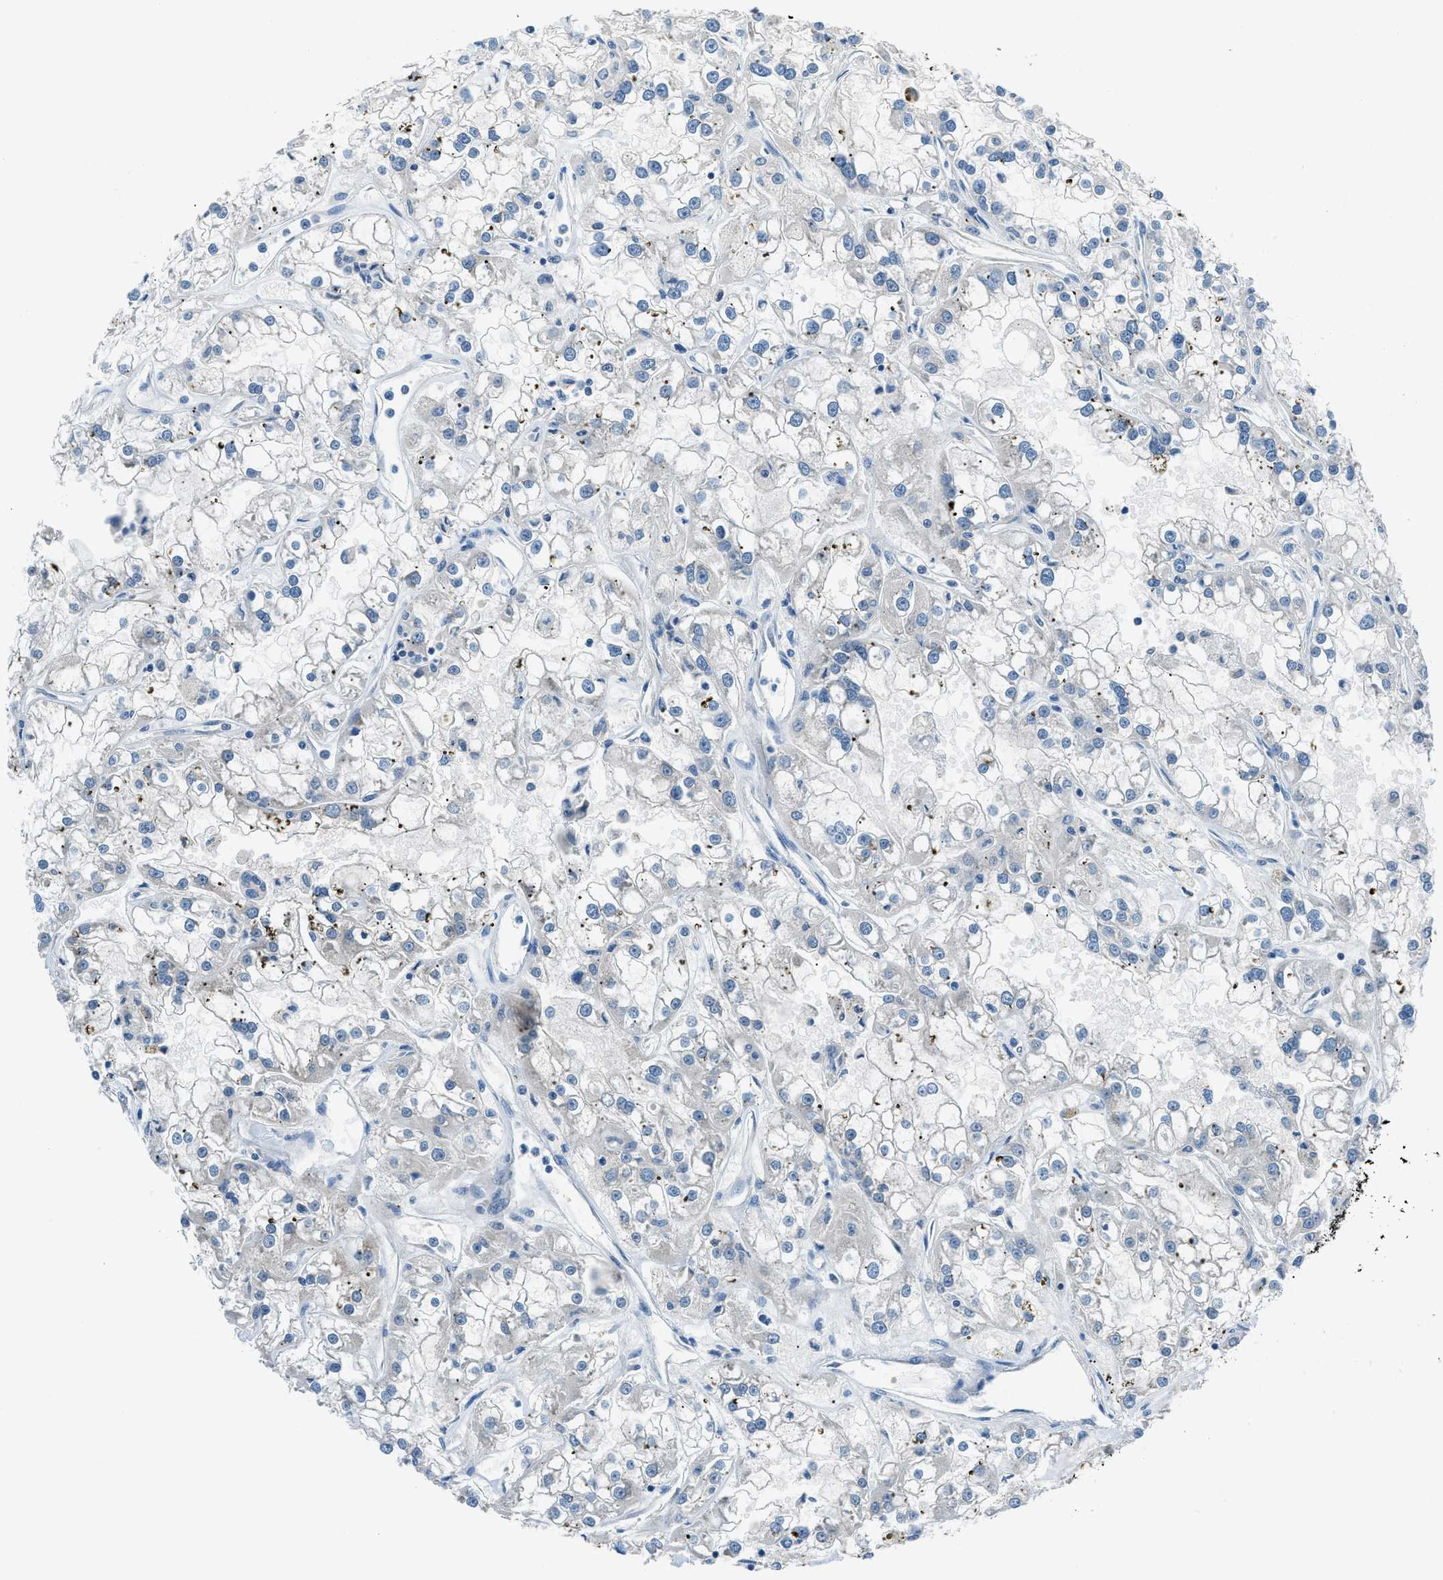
{"staining": {"intensity": "negative", "quantity": "none", "location": "none"}, "tissue": "renal cancer", "cell_type": "Tumor cells", "image_type": "cancer", "snomed": [{"axis": "morphology", "description": "Adenocarcinoma, NOS"}, {"axis": "topography", "description": "Kidney"}], "caption": "The histopathology image shows no staining of tumor cells in renal adenocarcinoma.", "gene": "ACP1", "patient": {"sex": "female", "age": 52}}